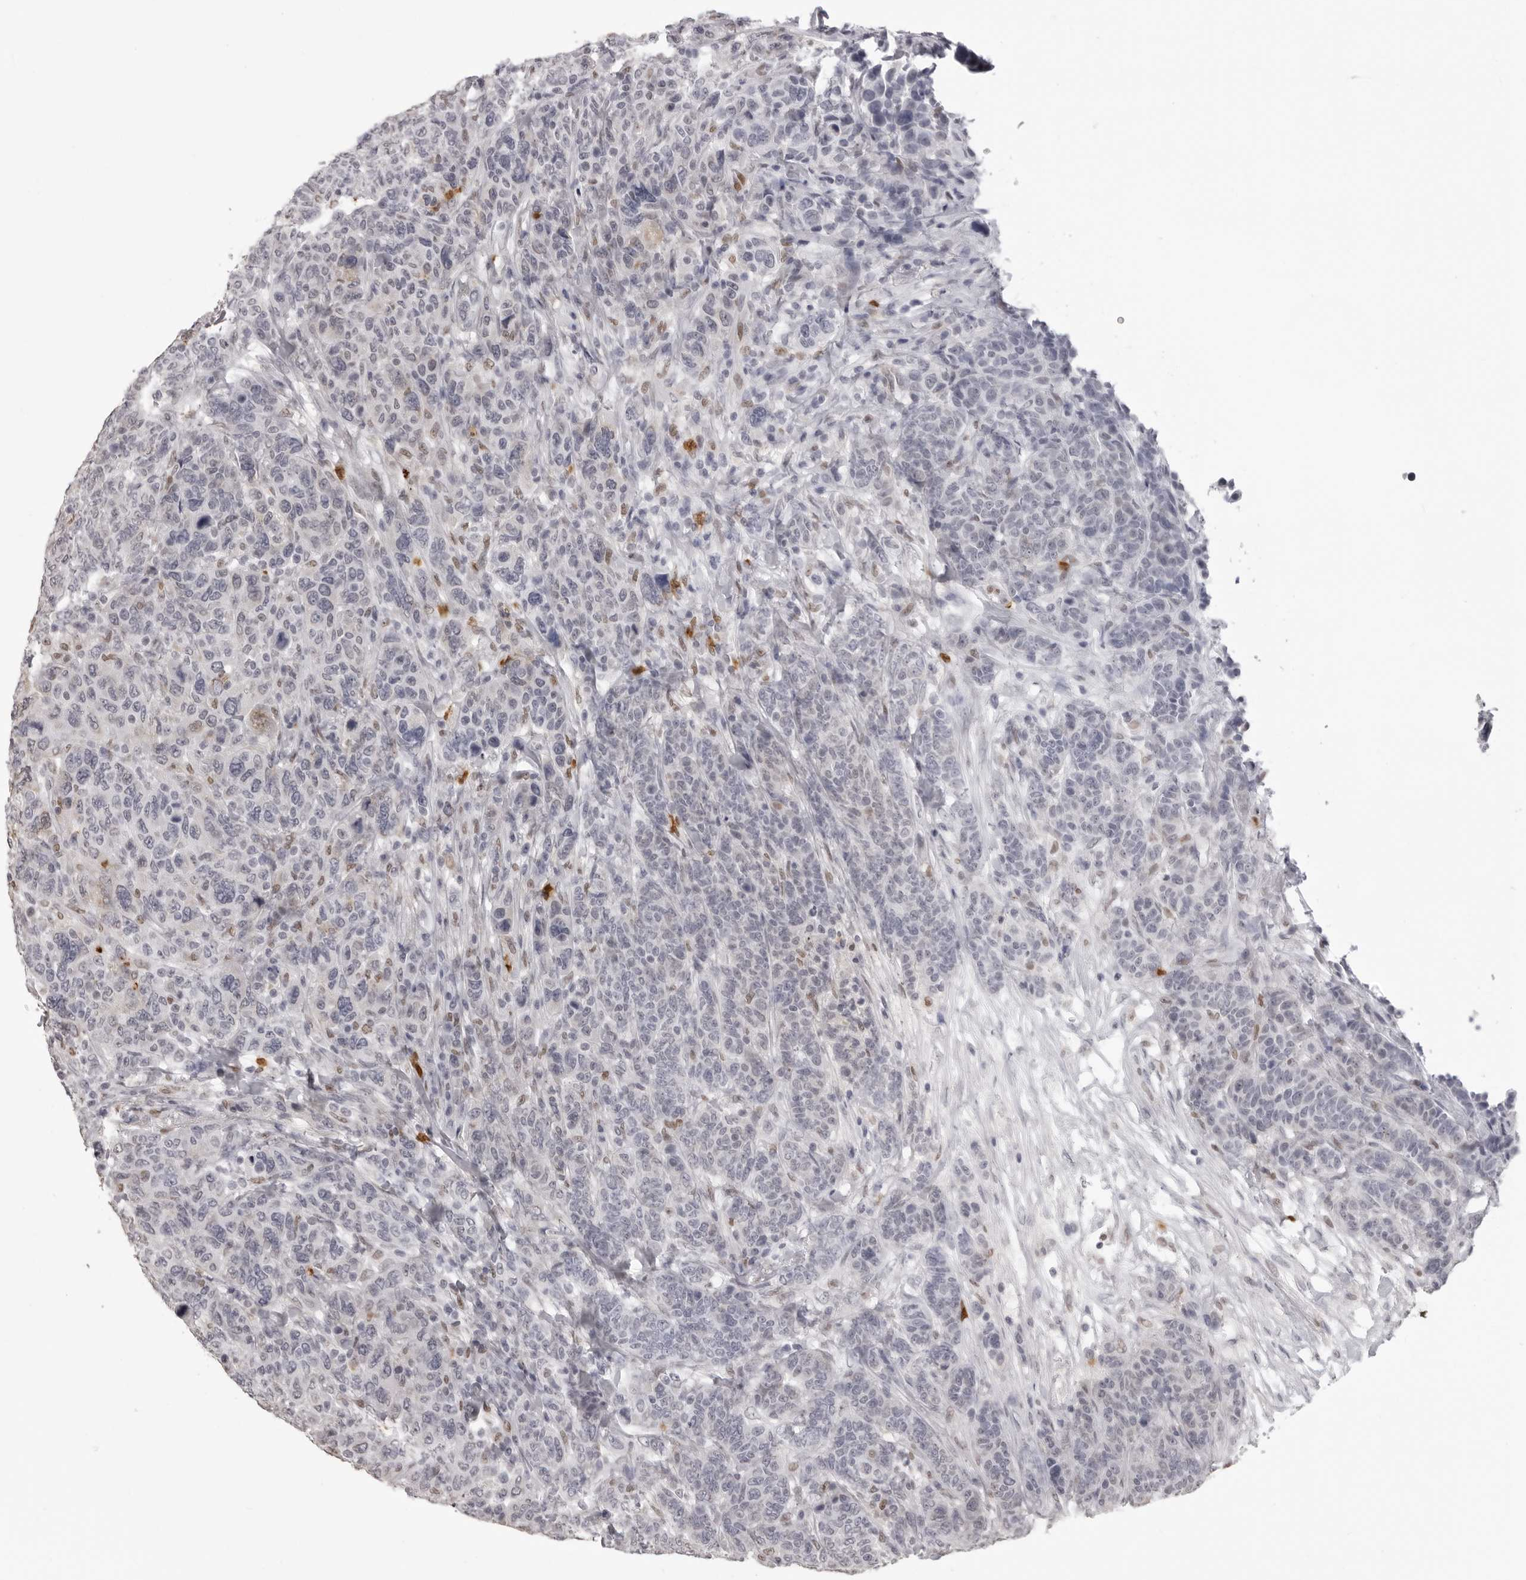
{"staining": {"intensity": "negative", "quantity": "none", "location": "none"}, "tissue": "breast cancer", "cell_type": "Tumor cells", "image_type": "cancer", "snomed": [{"axis": "morphology", "description": "Duct carcinoma"}, {"axis": "topography", "description": "Breast"}], "caption": "The immunohistochemistry photomicrograph has no significant positivity in tumor cells of breast intraductal carcinoma tissue. (Brightfield microscopy of DAB (3,3'-diaminobenzidine) immunohistochemistry (IHC) at high magnification).", "gene": "IL31", "patient": {"sex": "female", "age": 37}}